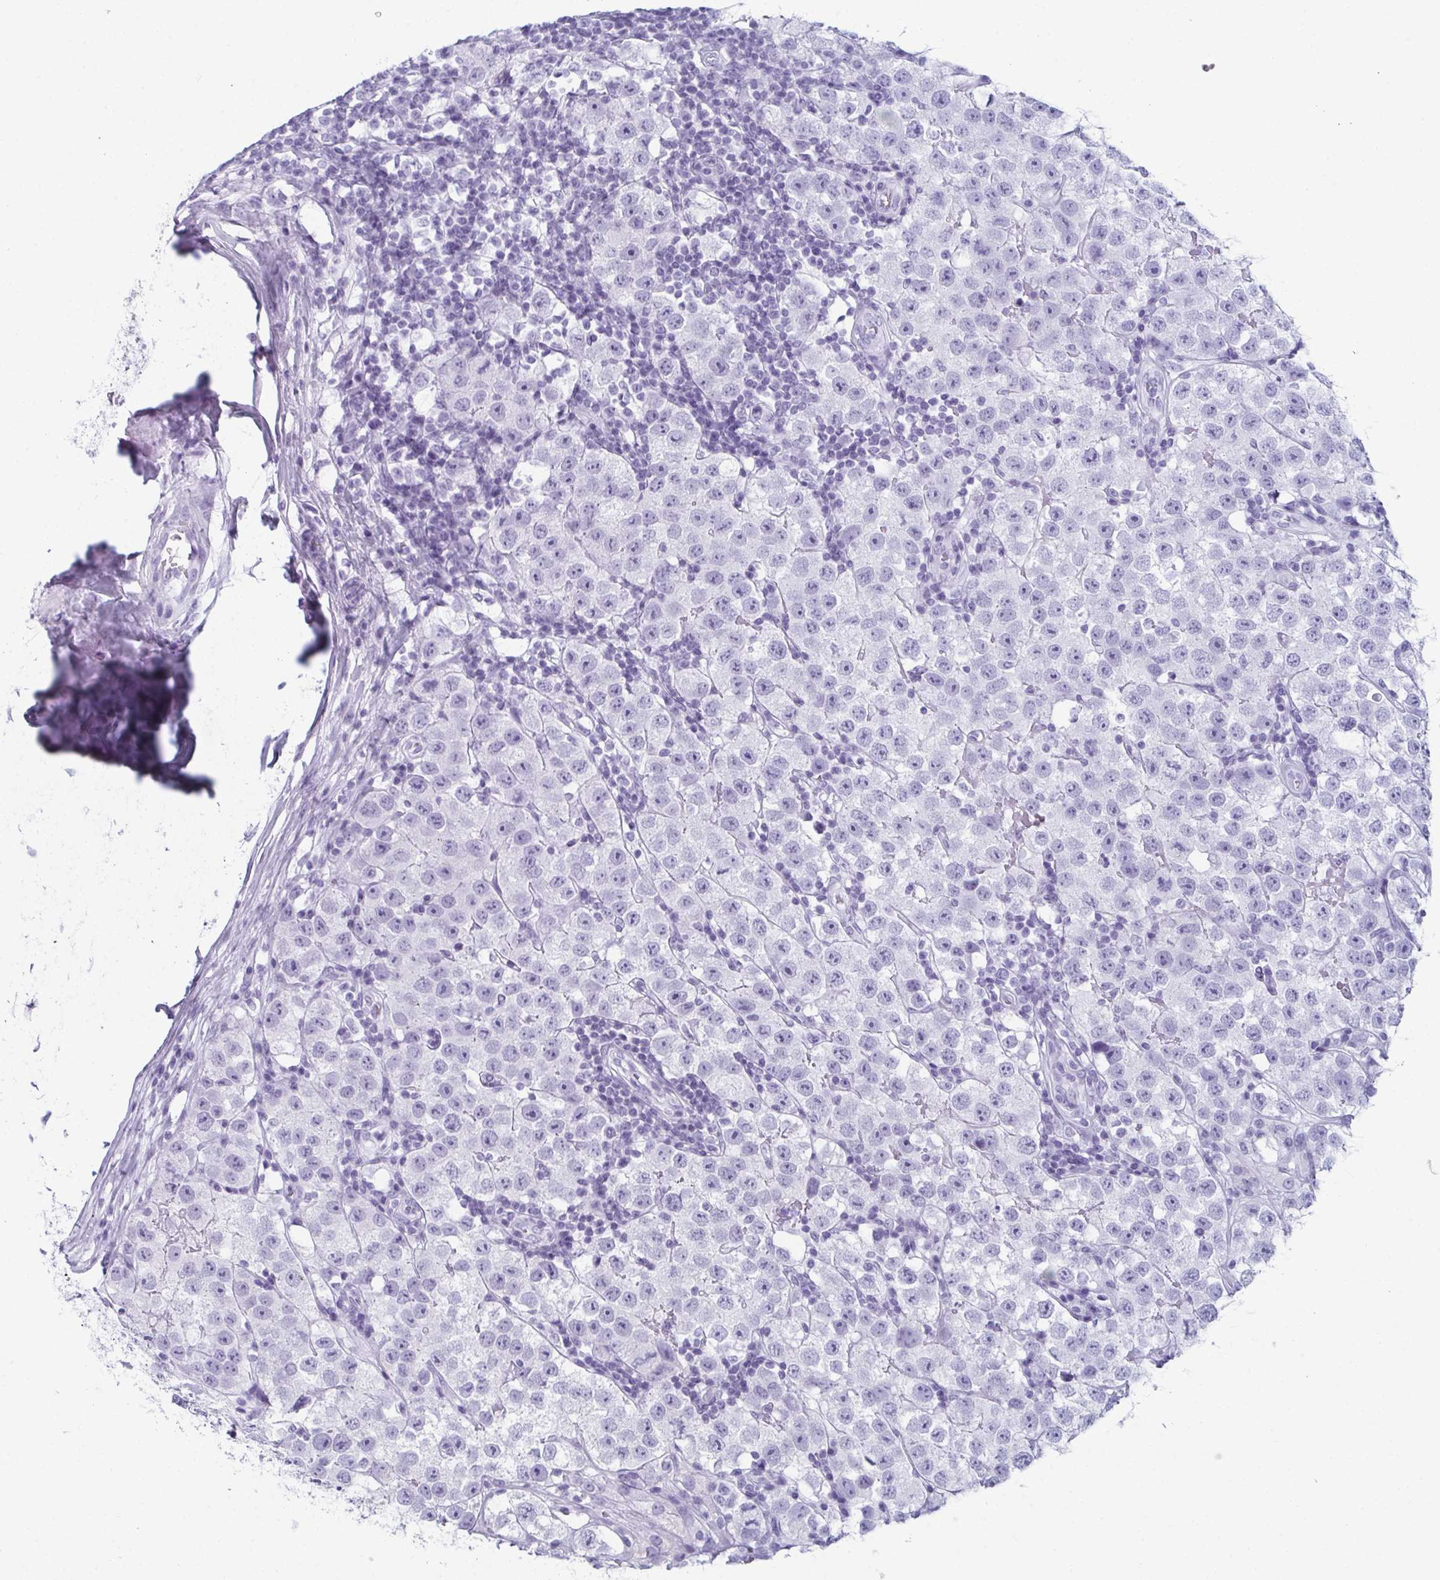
{"staining": {"intensity": "negative", "quantity": "none", "location": "none"}, "tissue": "testis cancer", "cell_type": "Tumor cells", "image_type": "cancer", "snomed": [{"axis": "morphology", "description": "Seminoma, NOS"}, {"axis": "topography", "description": "Testis"}], "caption": "Immunohistochemistry of human testis cancer exhibits no staining in tumor cells. (Brightfield microscopy of DAB (3,3'-diaminobenzidine) immunohistochemistry at high magnification).", "gene": "ENKUR", "patient": {"sex": "male", "age": 34}}